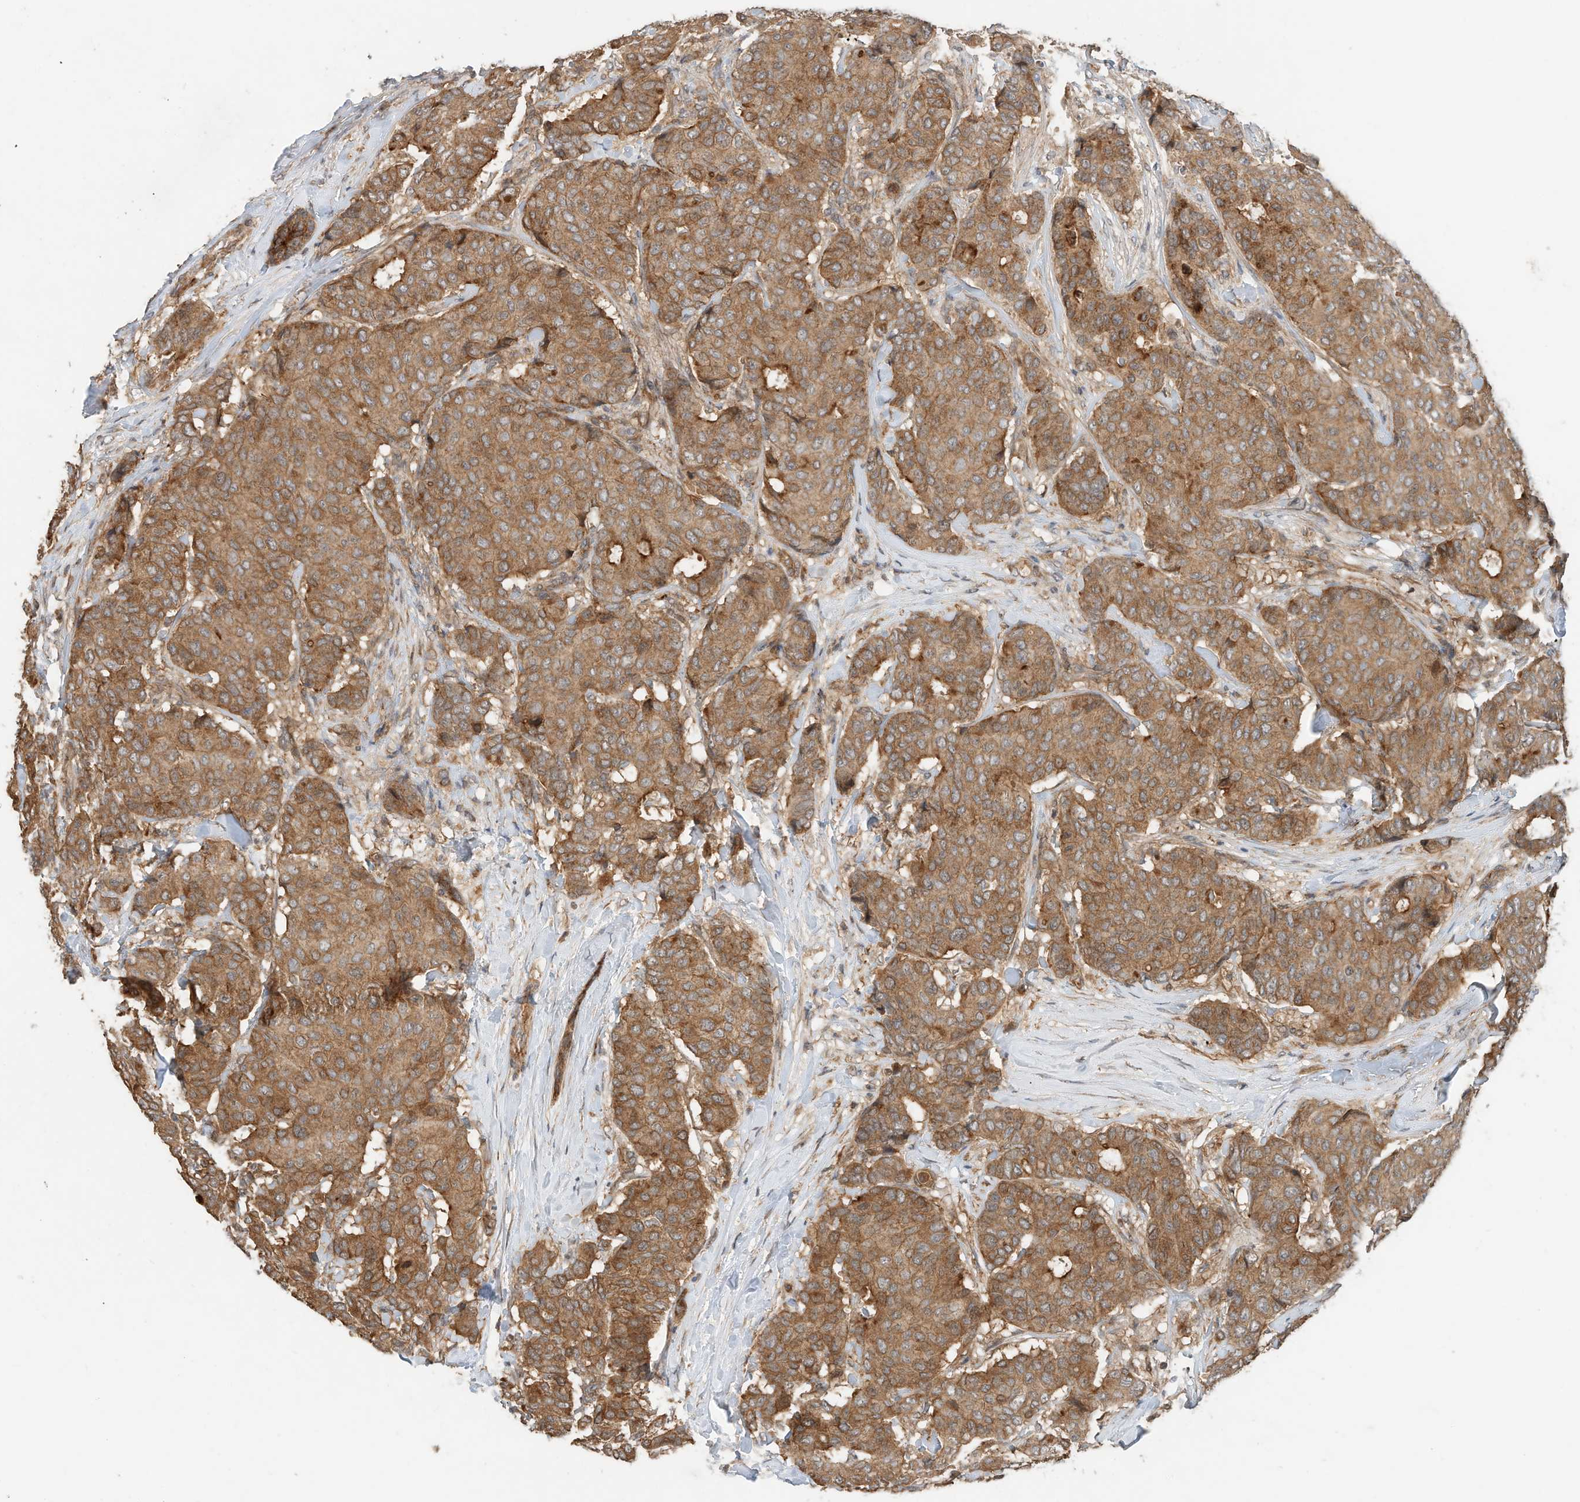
{"staining": {"intensity": "moderate", "quantity": ">75%", "location": "cytoplasmic/membranous"}, "tissue": "breast cancer", "cell_type": "Tumor cells", "image_type": "cancer", "snomed": [{"axis": "morphology", "description": "Duct carcinoma"}, {"axis": "topography", "description": "Breast"}], "caption": "High-power microscopy captured an immunohistochemistry photomicrograph of breast cancer (infiltrating ductal carcinoma), revealing moderate cytoplasmic/membranous expression in about >75% of tumor cells.", "gene": "CPAMD8", "patient": {"sex": "female", "age": 75}}